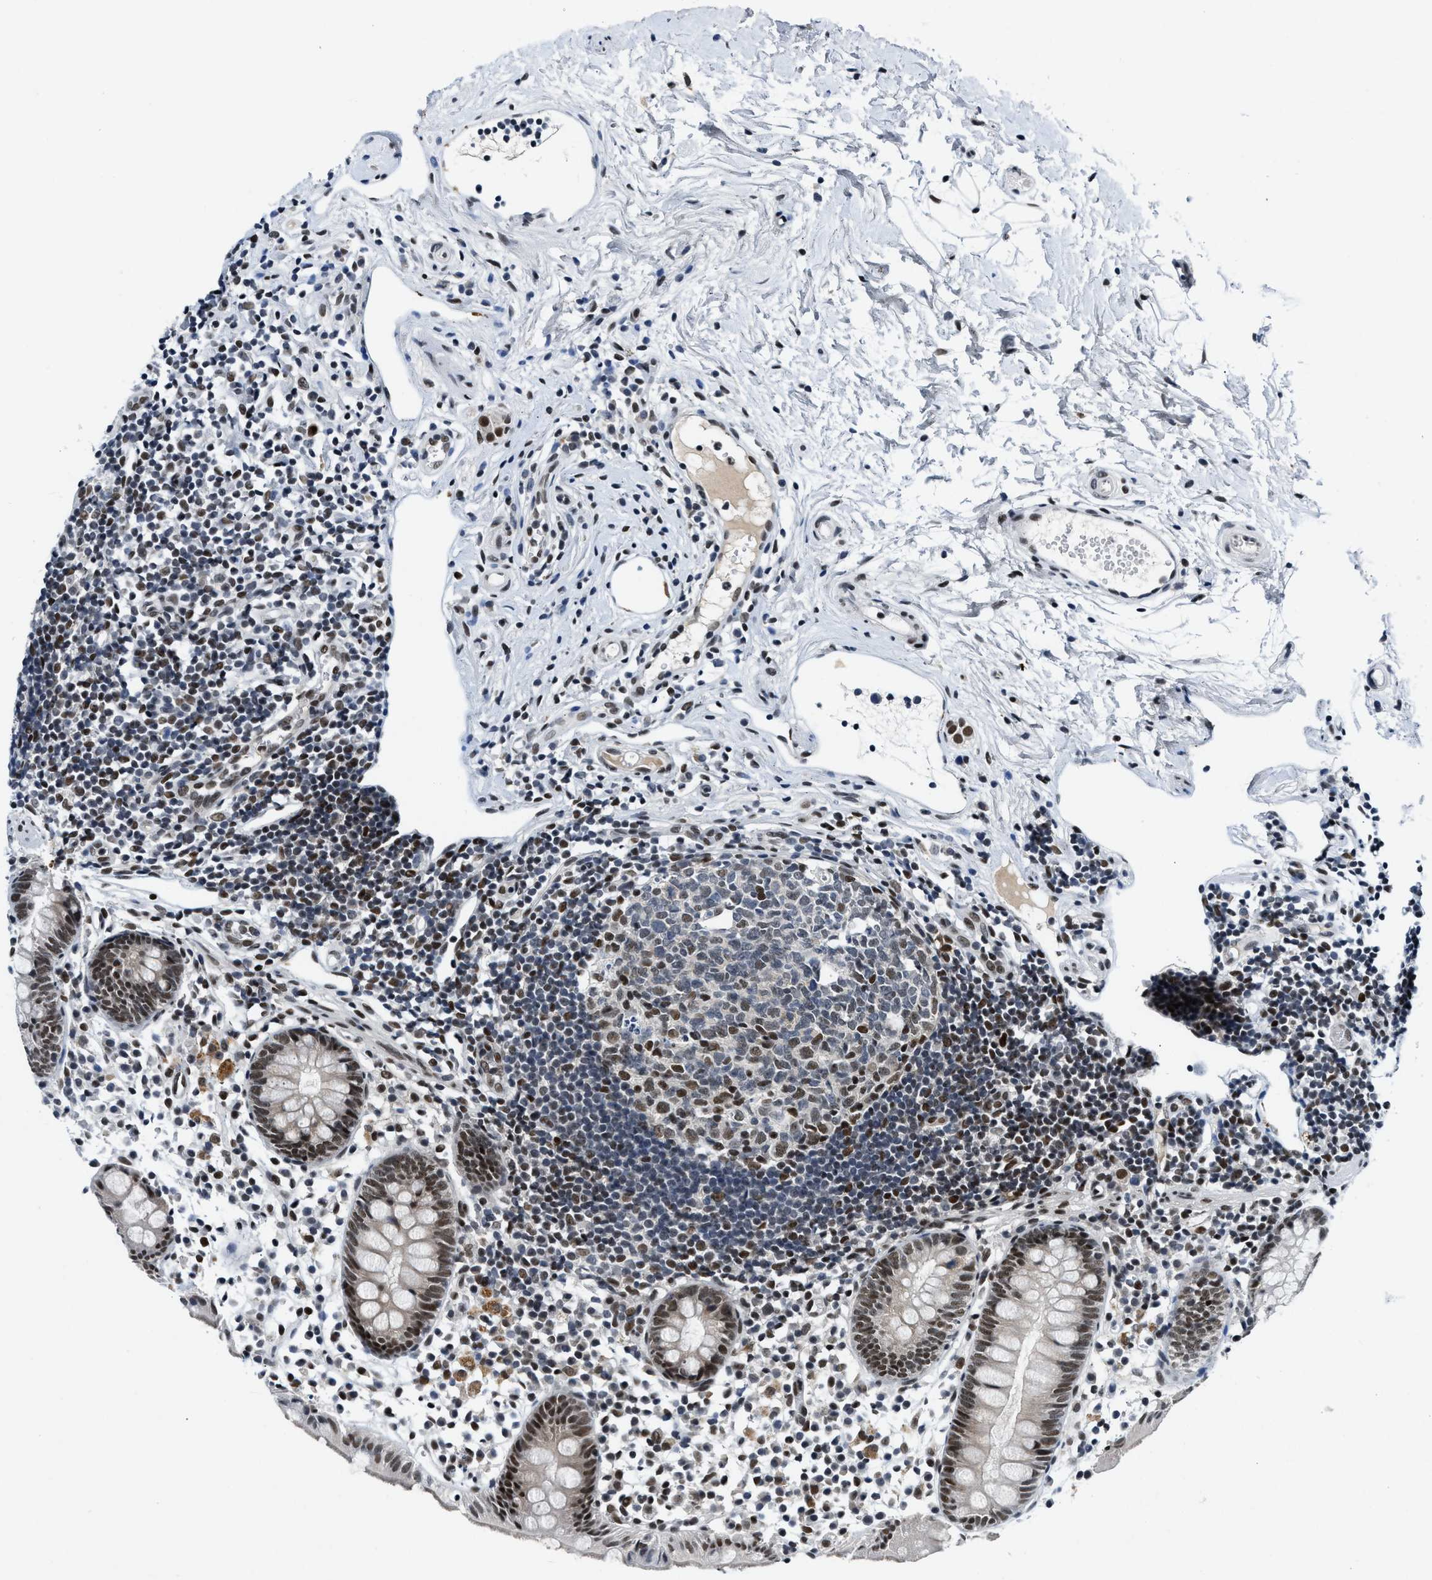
{"staining": {"intensity": "moderate", "quantity": ">75%", "location": "cytoplasmic/membranous,nuclear"}, "tissue": "appendix", "cell_type": "Glandular cells", "image_type": "normal", "snomed": [{"axis": "morphology", "description": "Normal tissue, NOS"}, {"axis": "topography", "description": "Appendix"}], "caption": "IHC of normal human appendix shows medium levels of moderate cytoplasmic/membranous,nuclear expression in approximately >75% of glandular cells. (Stains: DAB in brown, nuclei in blue, Microscopy: brightfield microscopy at high magnification).", "gene": "NCOA1", "patient": {"sex": "female", "age": 20}}